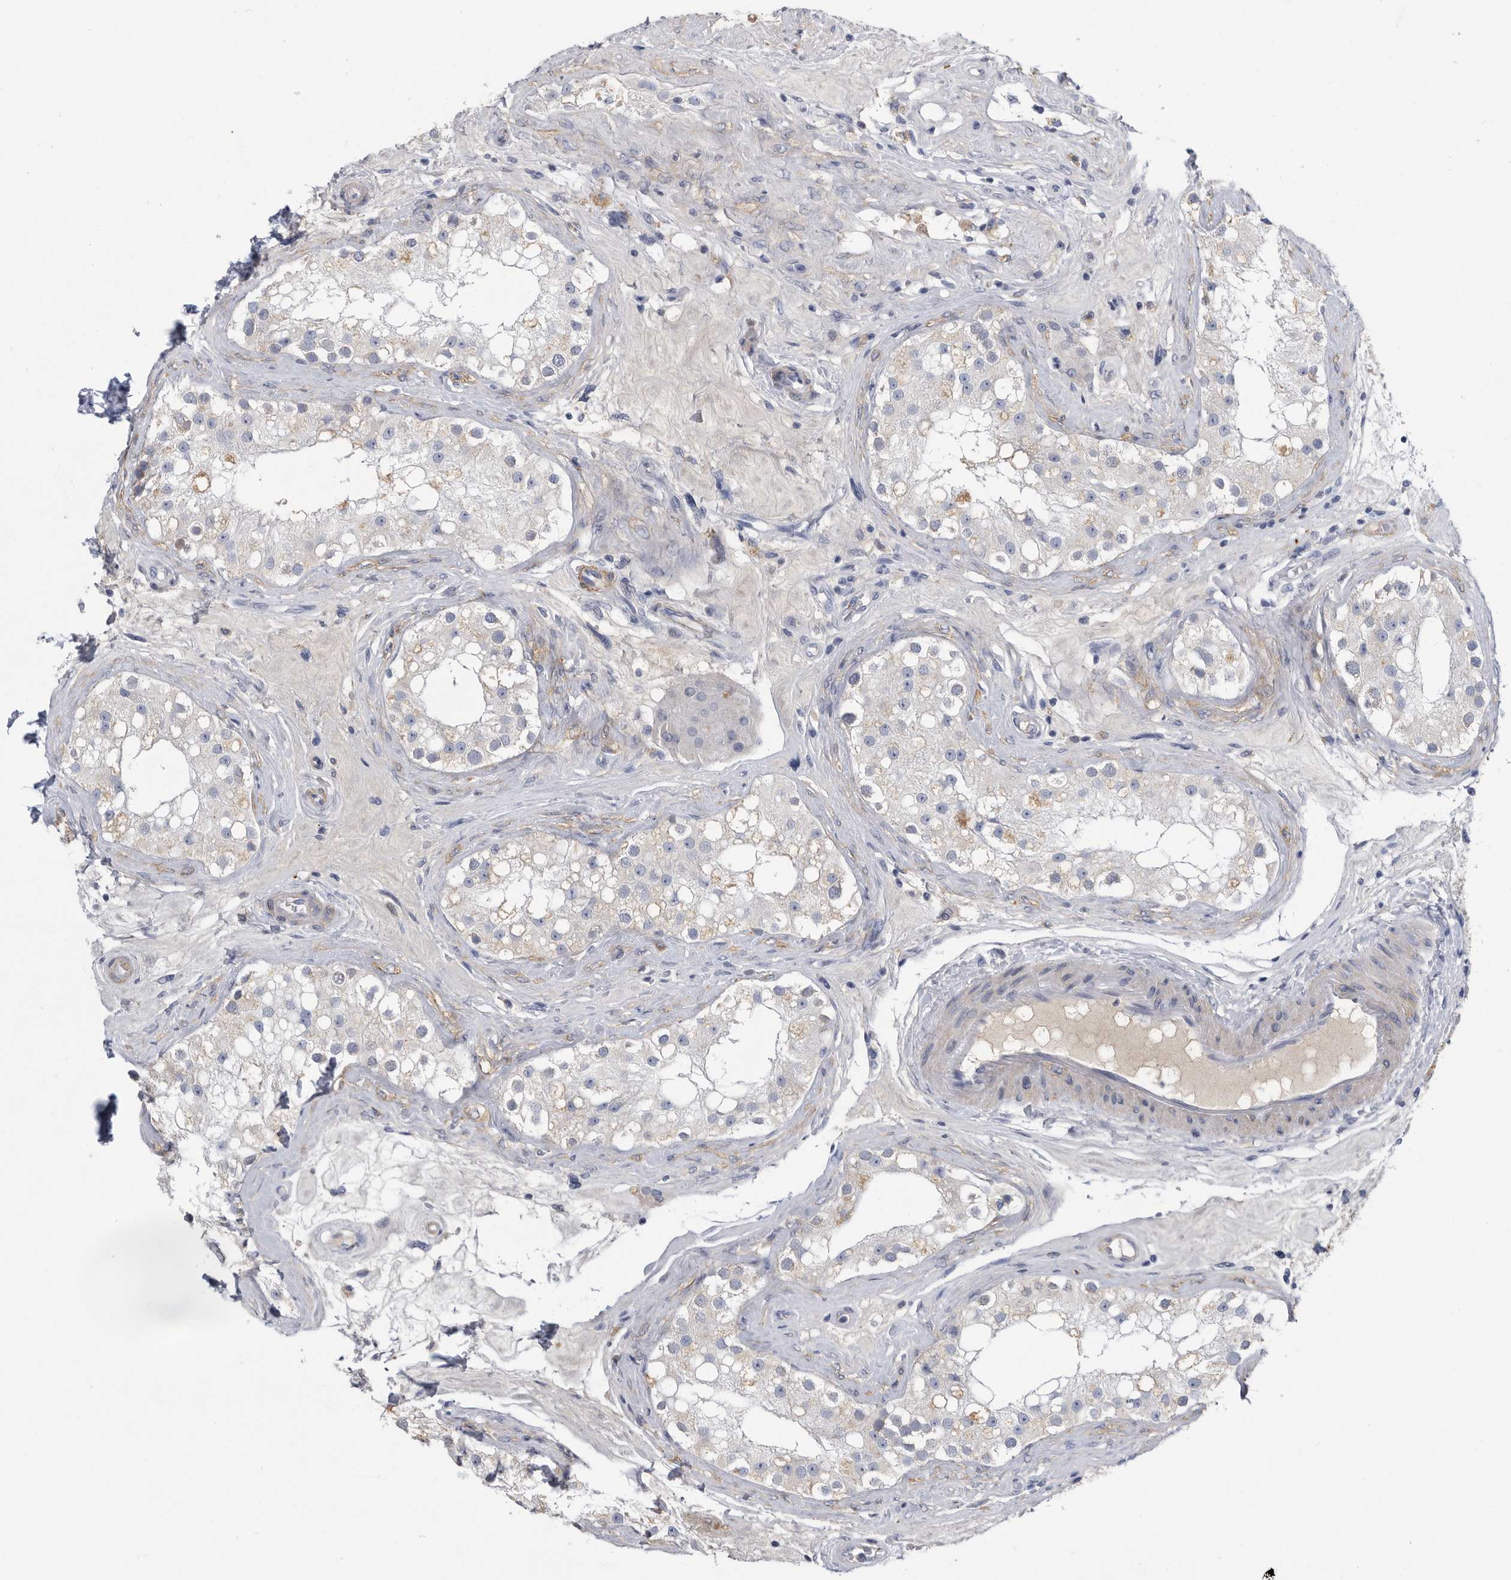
{"staining": {"intensity": "negative", "quantity": "none", "location": "none"}, "tissue": "testis", "cell_type": "Cells in seminiferous ducts", "image_type": "normal", "snomed": [{"axis": "morphology", "description": "Normal tissue, NOS"}, {"axis": "topography", "description": "Testis"}], "caption": "This is a image of immunohistochemistry staining of normal testis, which shows no staining in cells in seminiferous ducts.", "gene": "BTBD6", "patient": {"sex": "male", "age": 84}}